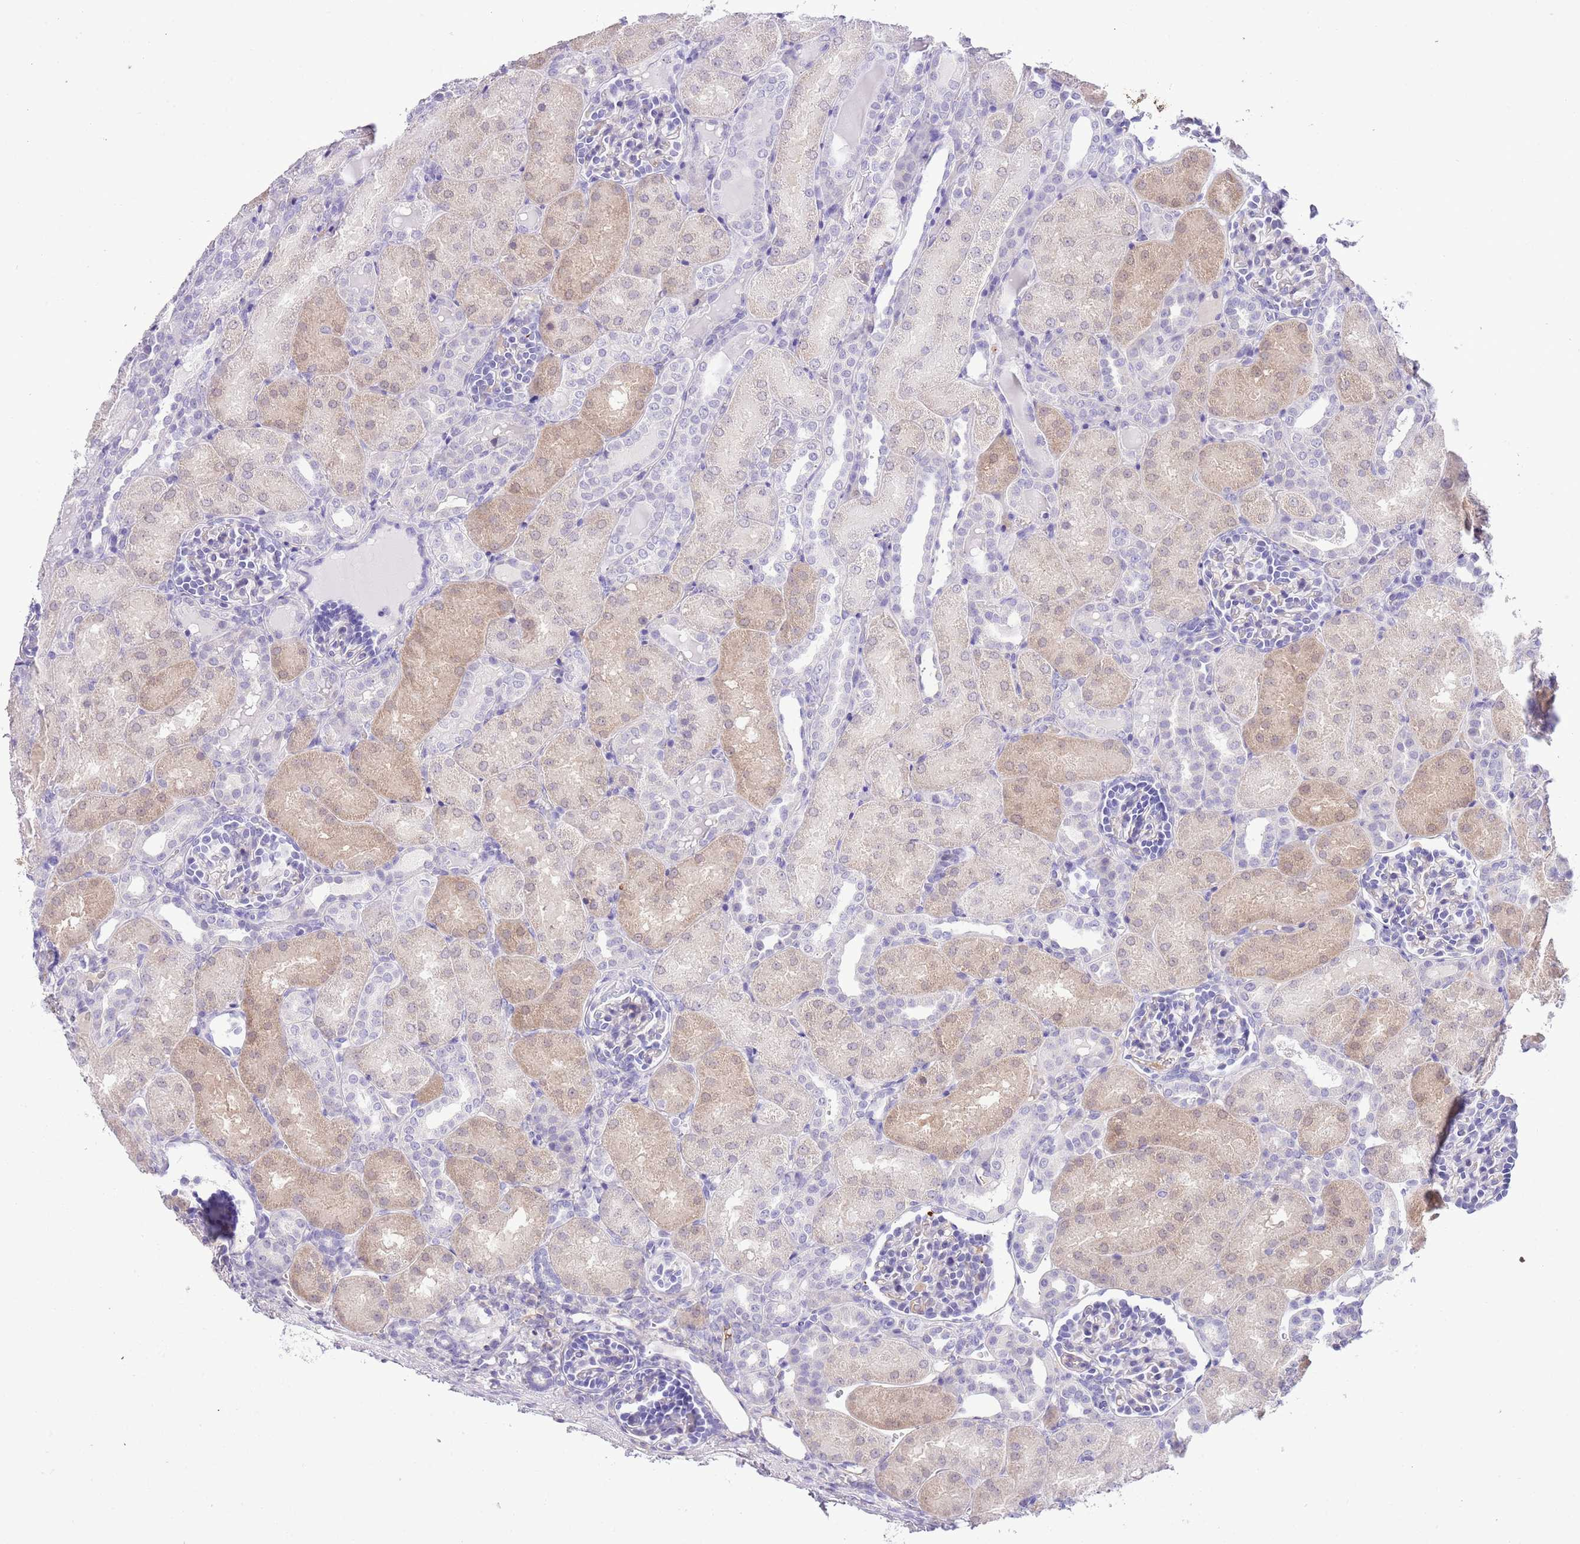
{"staining": {"intensity": "negative", "quantity": "none", "location": "none"}, "tissue": "kidney", "cell_type": "Cells in glomeruli", "image_type": "normal", "snomed": [{"axis": "morphology", "description": "Normal tissue, NOS"}, {"axis": "topography", "description": "Kidney"}], "caption": "Cells in glomeruli show no significant protein expression in normal kidney. The staining was performed using DAB to visualize the protein expression in brown, while the nuclei were stained in blue with hematoxylin (Magnification: 20x).", "gene": "MIDN", "patient": {"sex": "male", "age": 1}}